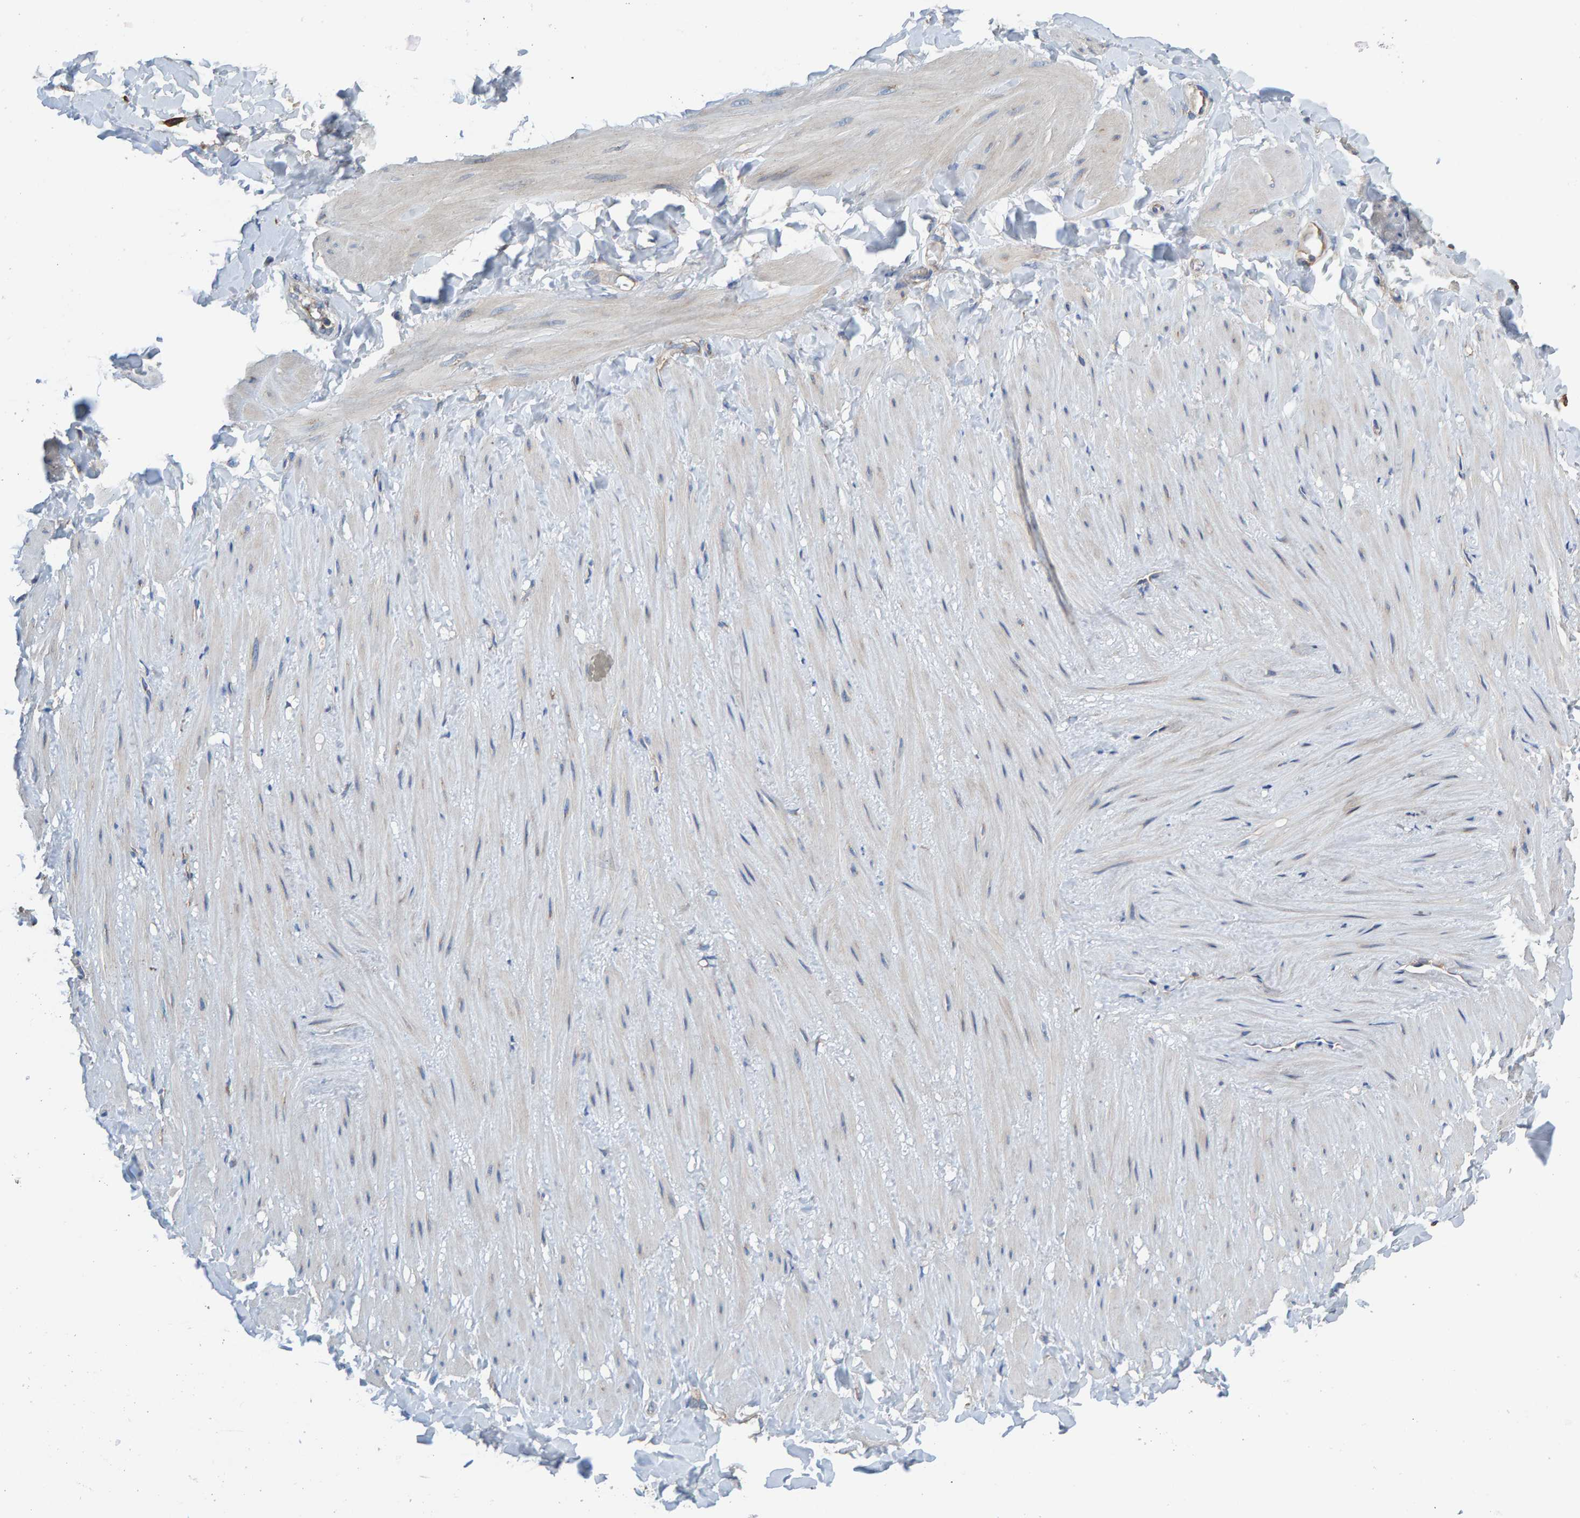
{"staining": {"intensity": "weak", "quantity": "<25%", "location": "cytoplasmic/membranous"}, "tissue": "adipose tissue", "cell_type": "Adipocytes", "image_type": "normal", "snomed": [{"axis": "morphology", "description": "Normal tissue, NOS"}, {"axis": "topography", "description": "Adipose tissue"}, {"axis": "topography", "description": "Vascular tissue"}, {"axis": "topography", "description": "Peripheral nerve tissue"}], "caption": "Adipocytes are negative for brown protein staining in normal adipose tissue. (DAB (3,3'-diaminobenzidine) immunohistochemistry with hematoxylin counter stain).", "gene": "MKLN1", "patient": {"sex": "male", "age": 25}}